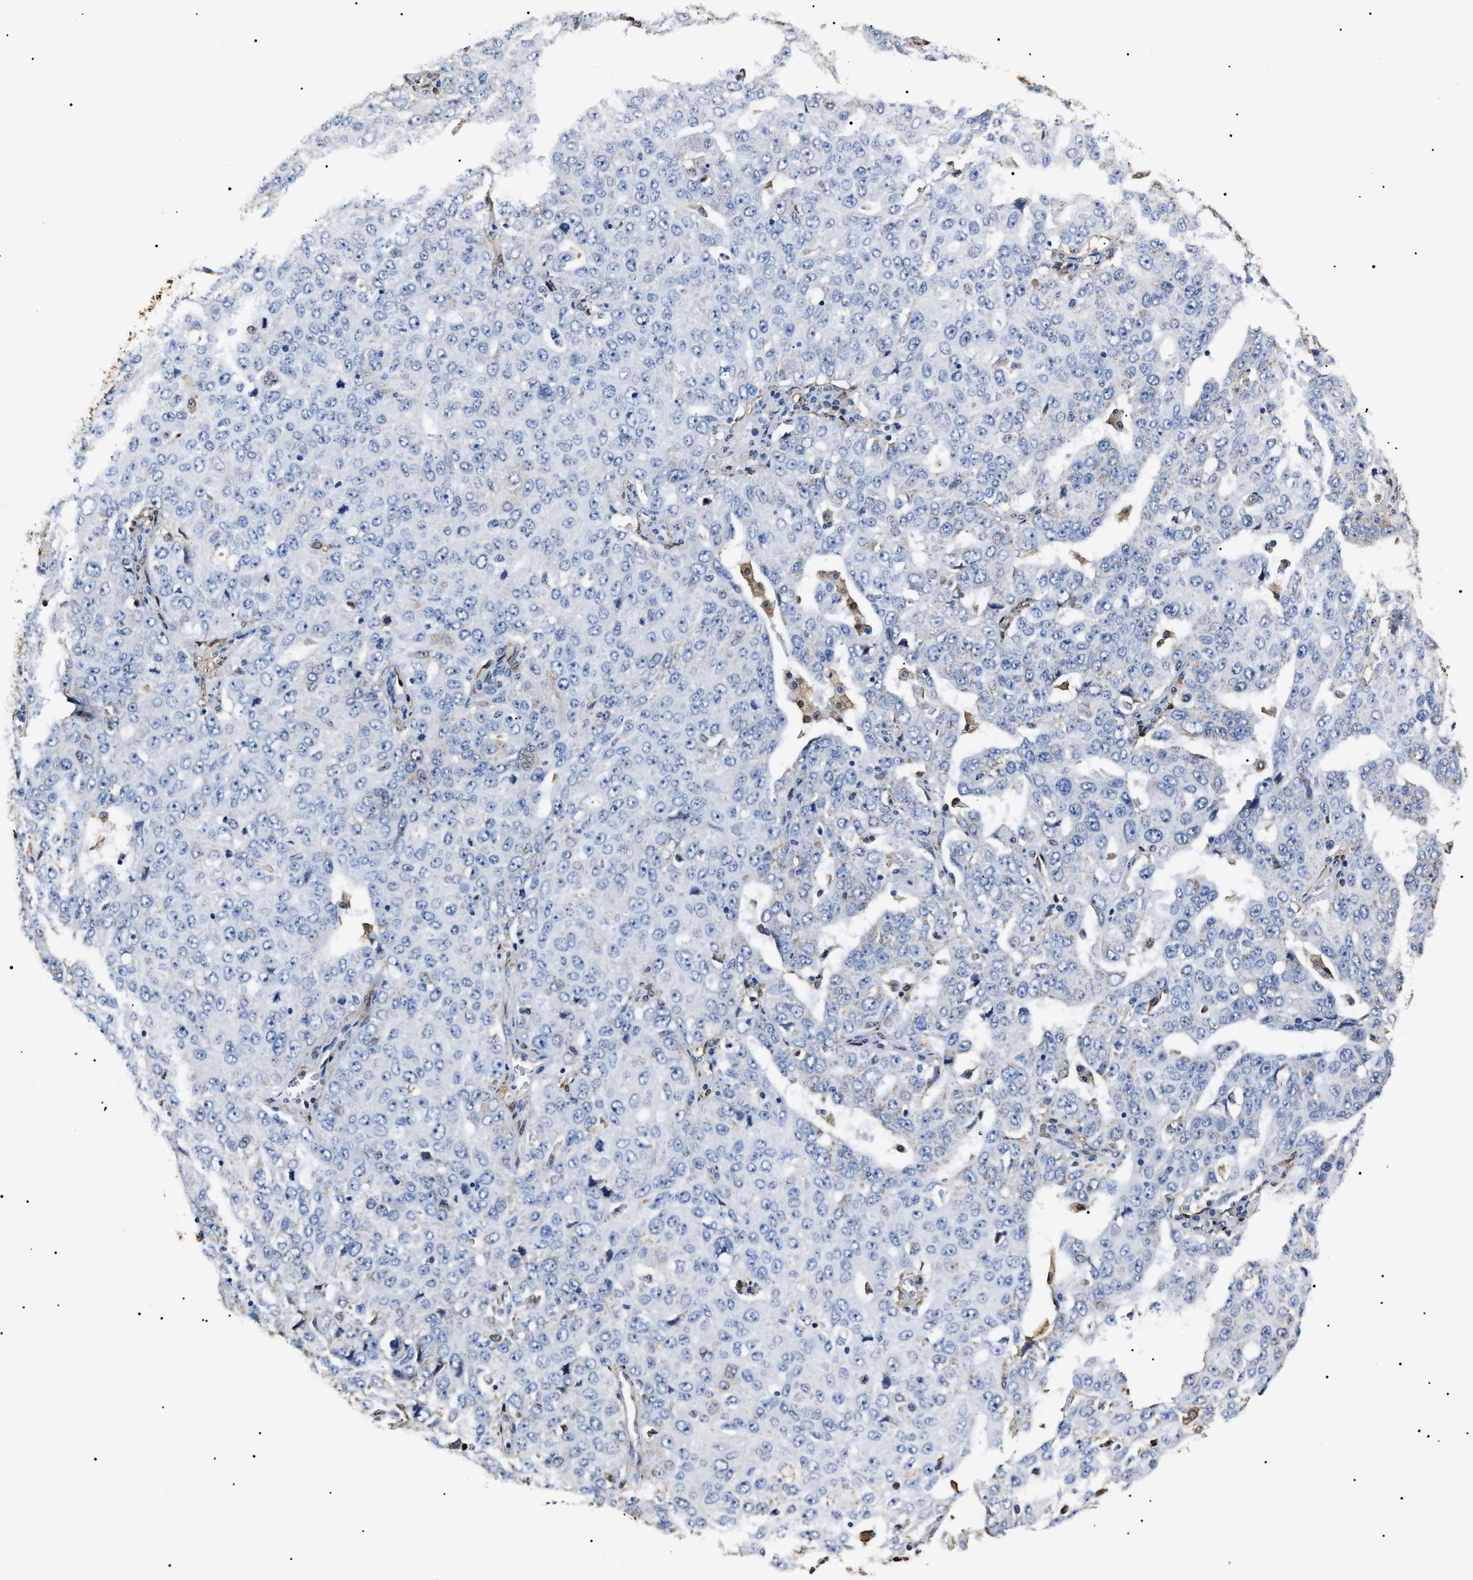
{"staining": {"intensity": "negative", "quantity": "none", "location": "none"}, "tissue": "ovarian cancer", "cell_type": "Tumor cells", "image_type": "cancer", "snomed": [{"axis": "morphology", "description": "Carcinoma, endometroid"}, {"axis": "topography", "description": "Ovary"}], "caption": "Ovarian endometroid carcinoma stained for a protein using immunohistochemistry shows no expression tumor cells.", "gene": "ALDH1A1", "patient": {"sex": "female", "age": 62}}